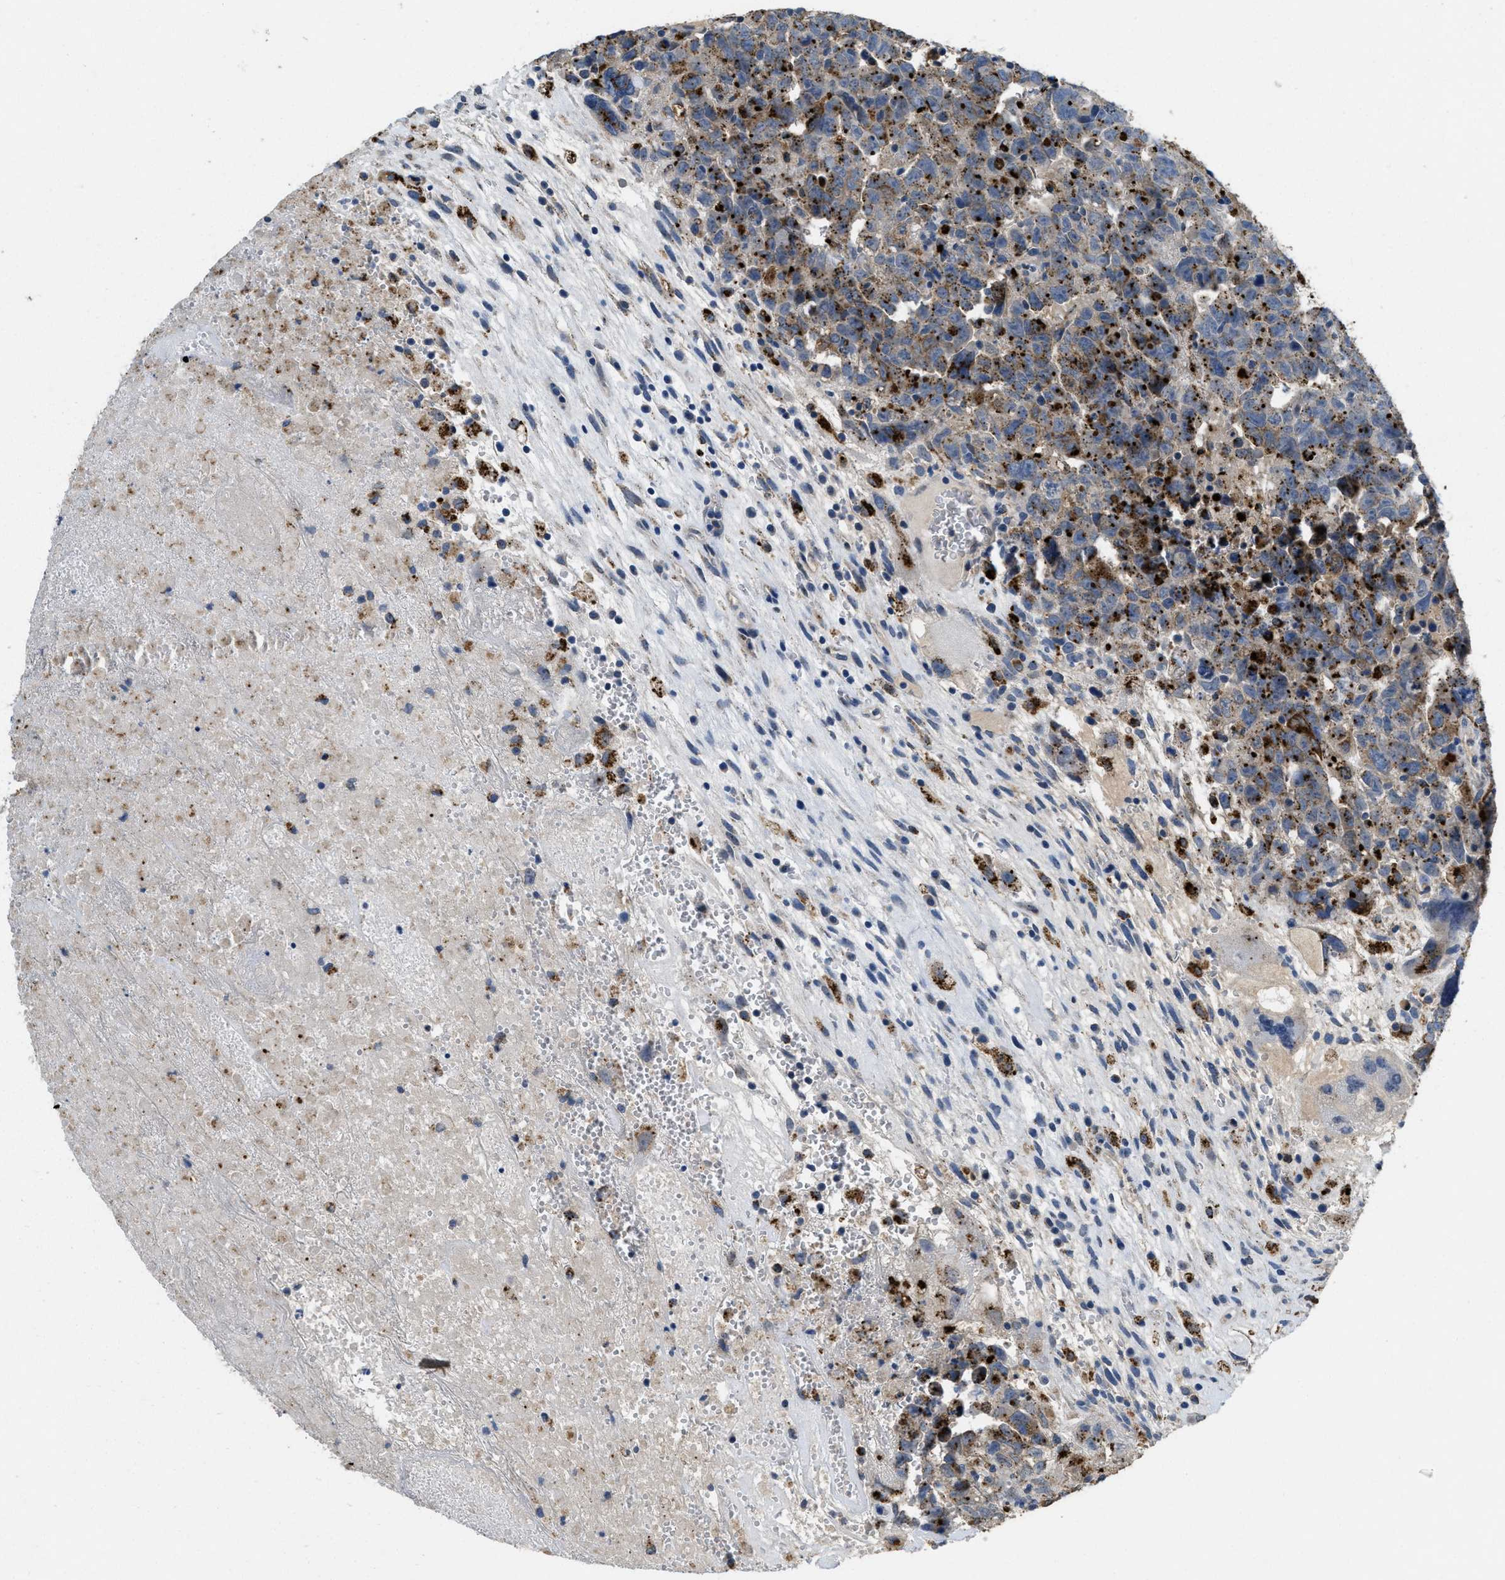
{"staining": {"intensity": "moderate", "quantity": ">75%", "location": "cytoplasmic/membranous"}, "tissue": "testis cancer", "cell_type": "Tumor cells", "image_type": "cancer", "snomed": [{"axis": "morphology", "description": "Carcinoma, Embryonal, NOS"}, {"axis": "topography", "description": "Testis"}], "caption": "Immunohistochemistry of testis cancer displays medium levels of moderate cytoplasmic/membranous staining in approximately >75% of tumor cells.", "gene": "BMPR2", "patient": {"sex": "male", "age": 28}}